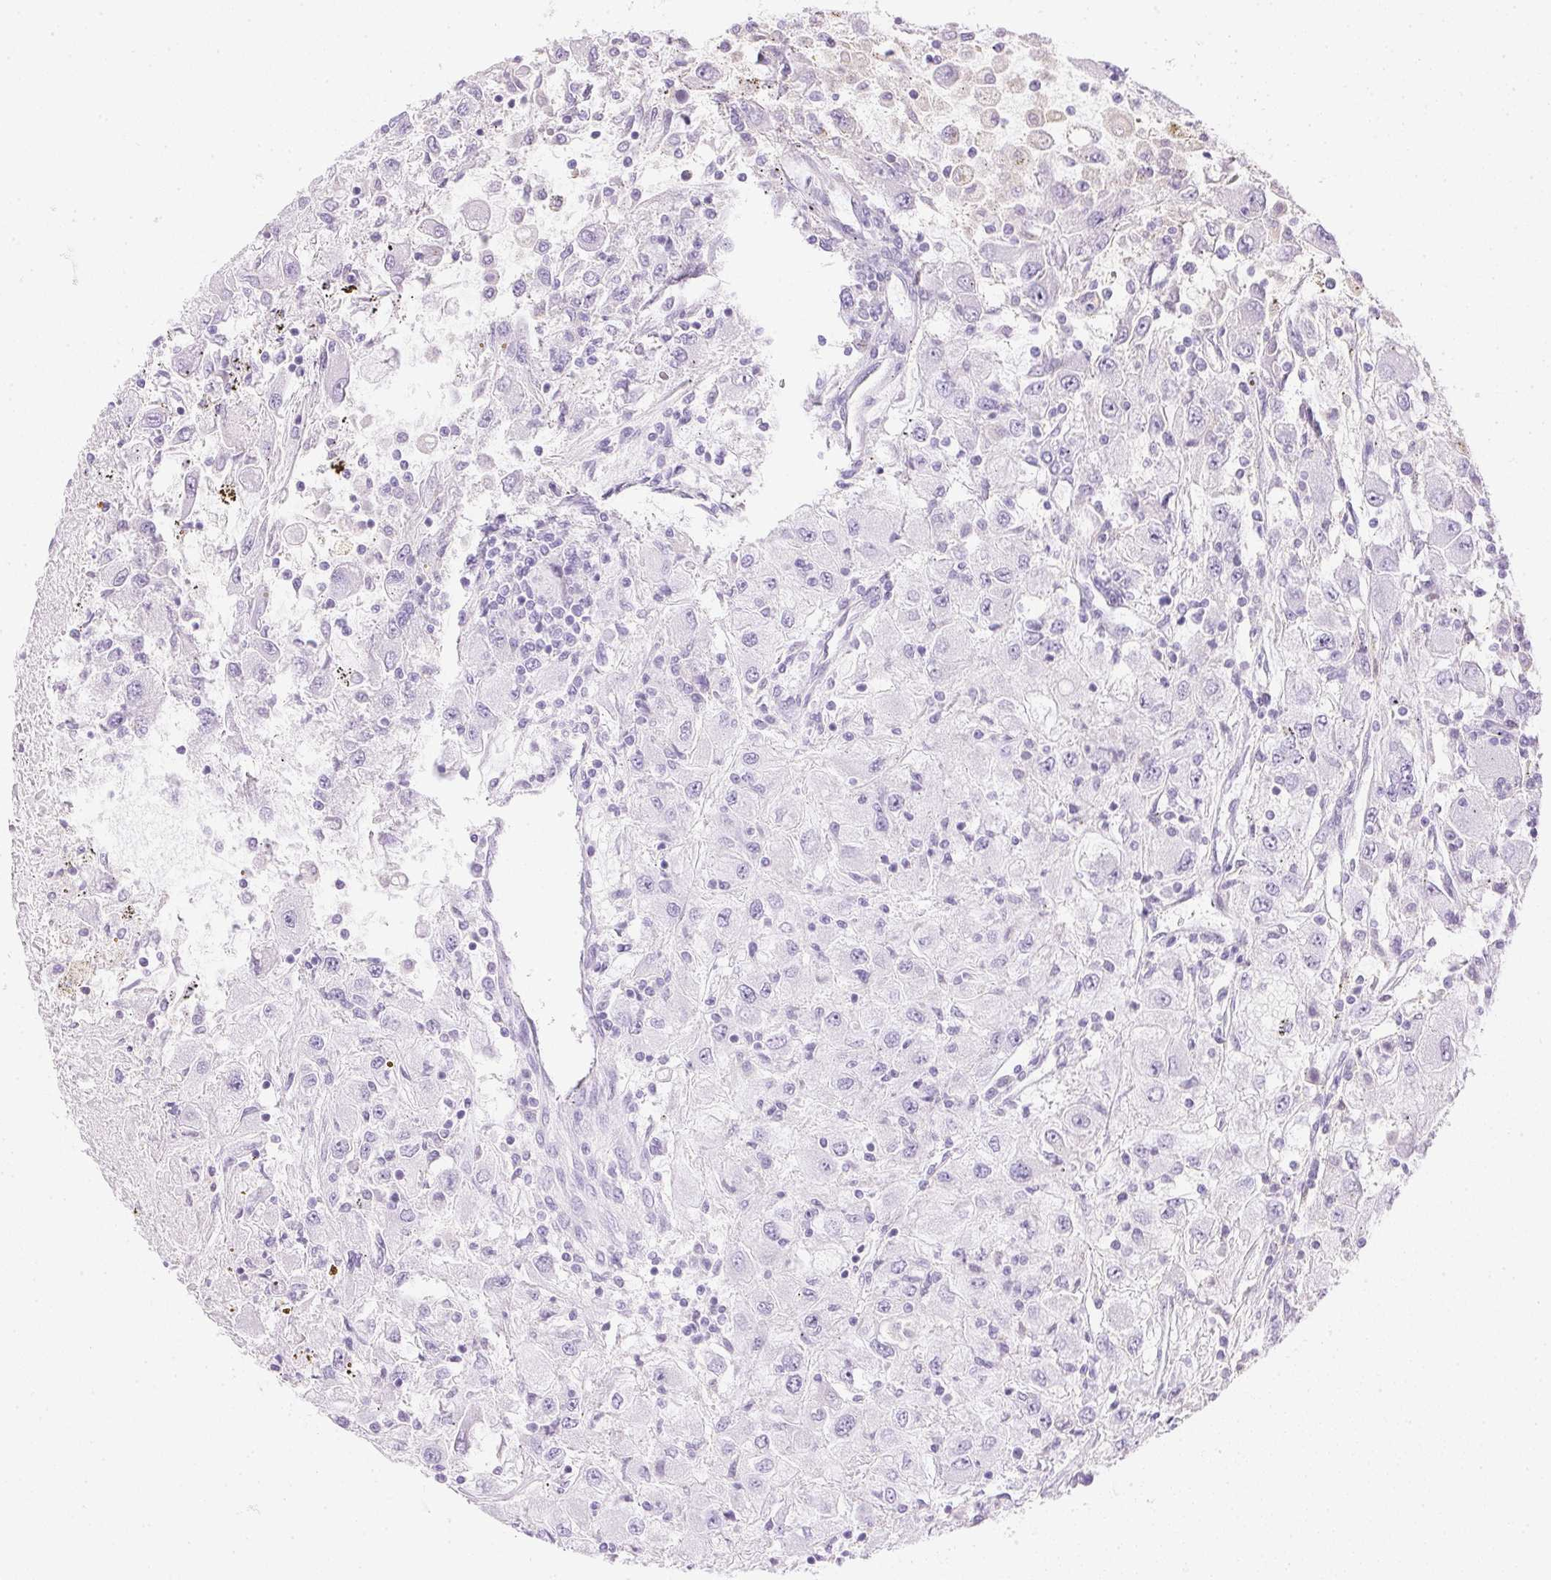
{"staining": {"intensity": "negative", "quantity": "none", "location": "none"}, "tissue": "renal cancer", "cell_type": "Tumor cells", "image_type": "cancer", "snomed": [{"axis": "morphology", "description": "Adenocarcinoma, NOS"}, {"axis": "topography", "description": "Kidney"}], "caption": "Immunohistochemical staining of human renal cancer (adenocarcinoma) shows no significant positivity in tumor cells.", "gene": "ATP6V1G3", "patient": {"sex": "female", "age": 67}}